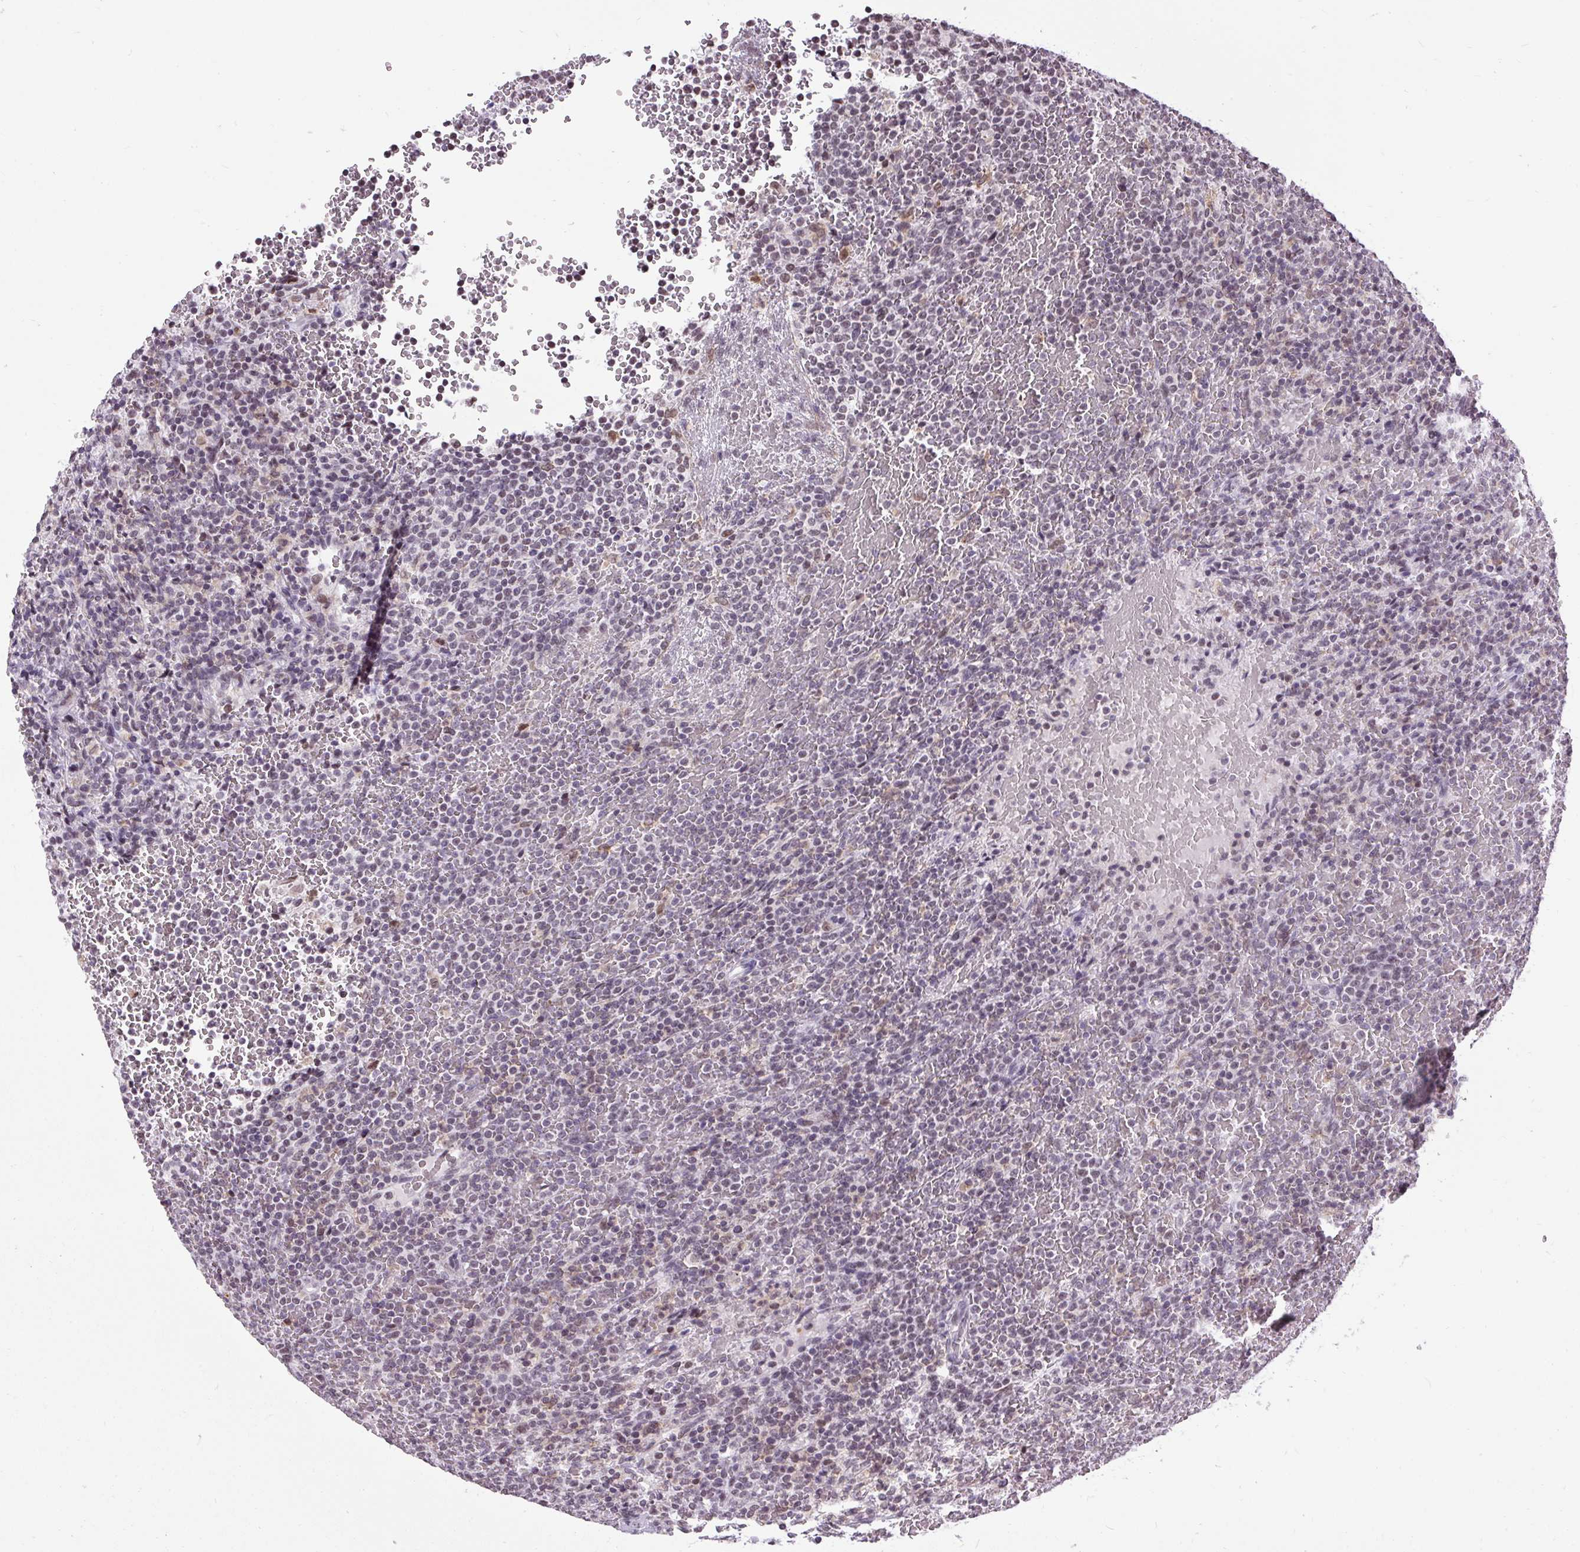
{"staining": {"intensity": "negative", "quantity": "none", "location": "none"}, "tissue": "lymphoma", "cell_type": "Tumor cells", "image_type": "cancer", "snomed": [{"axis": "morphology", "description": "Malignant lymphoma, non-Hodgkin's type, Low grade"}, {"axis": "topography", "description": "Spleen"}], "caption": "Immunohistochemistry (IHC) photomicrograph of neoplastic tissue: human lymphoma stained with DAB (3,3'-diaminobenzidine) exhibits no significant protein expression in tumor cells.", "gene": "ZNF672", "patient": {"sex": "male", "age": 60}}